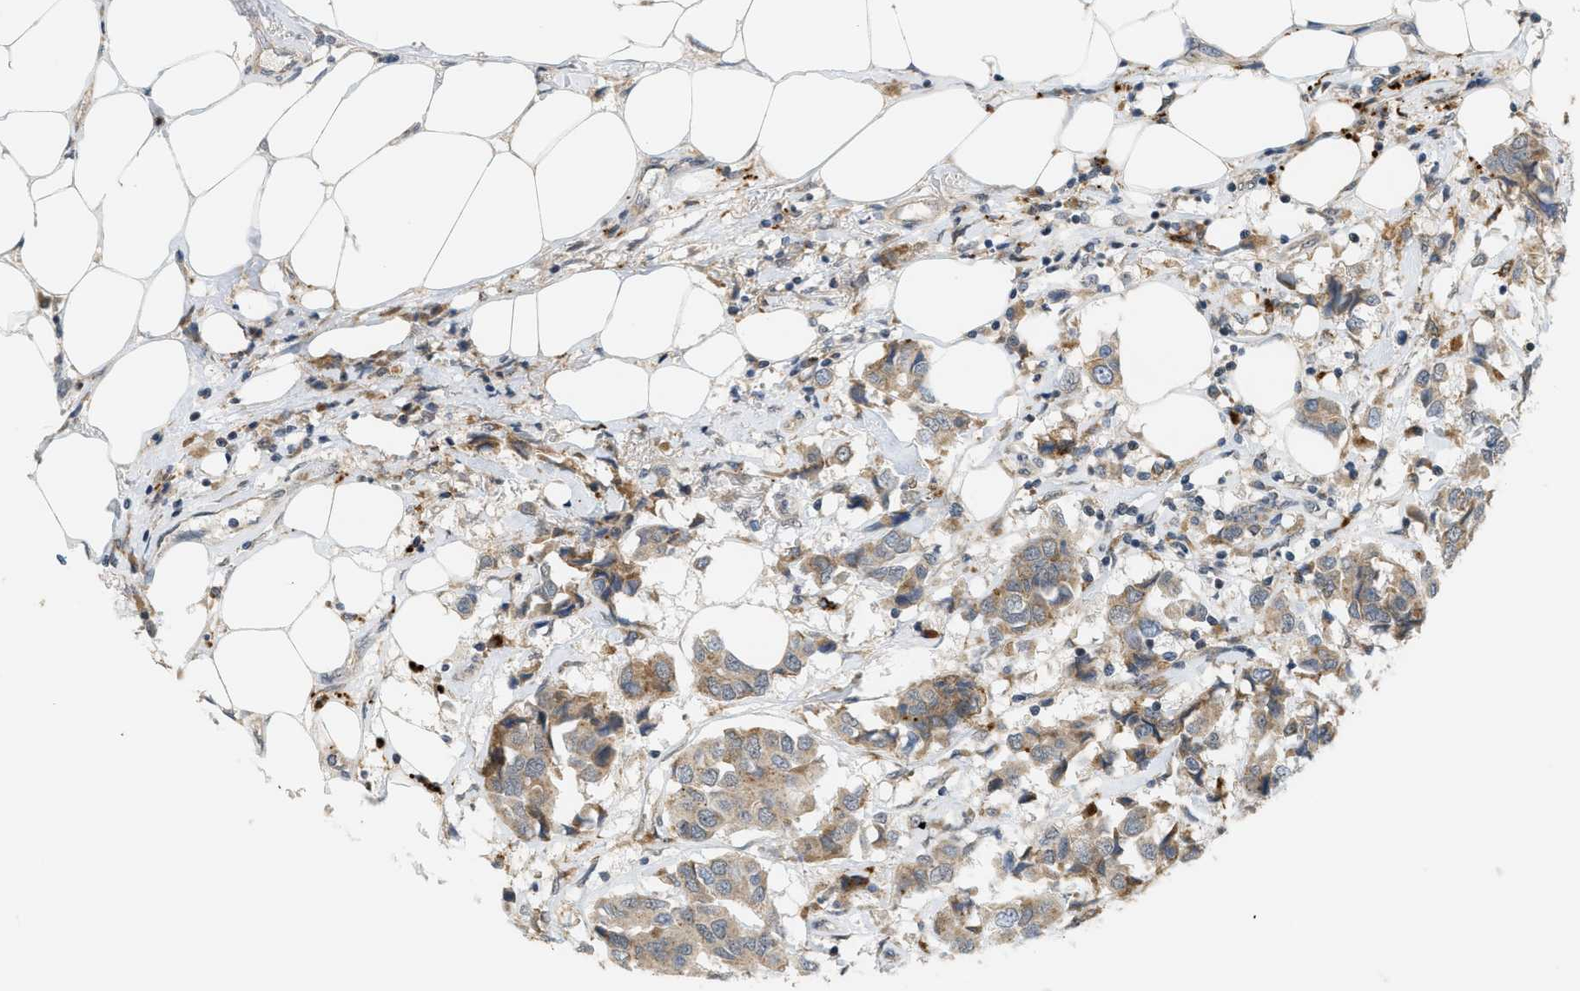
{"staining": {"intensity": "weak", "quantity": ">75%", "location": "cytoplasmic/membranous"}, "tissue": "breast cancer", "cell_type": "Tumor cells", "image_type": "cancer", "snomed": [{"axis": "morphology", "description": "Duct carcinoma"}, {"axis": "topography", "description": "Breast"}], "caption": "Human breast infiltrating ductal carcinoma stained with a brown dye shows weak cytoplasmic/membranous positive positivity in about >75% of tumor cells.", "gene": "PRKD1", "patient": {"sex": "female", "age": 80}}